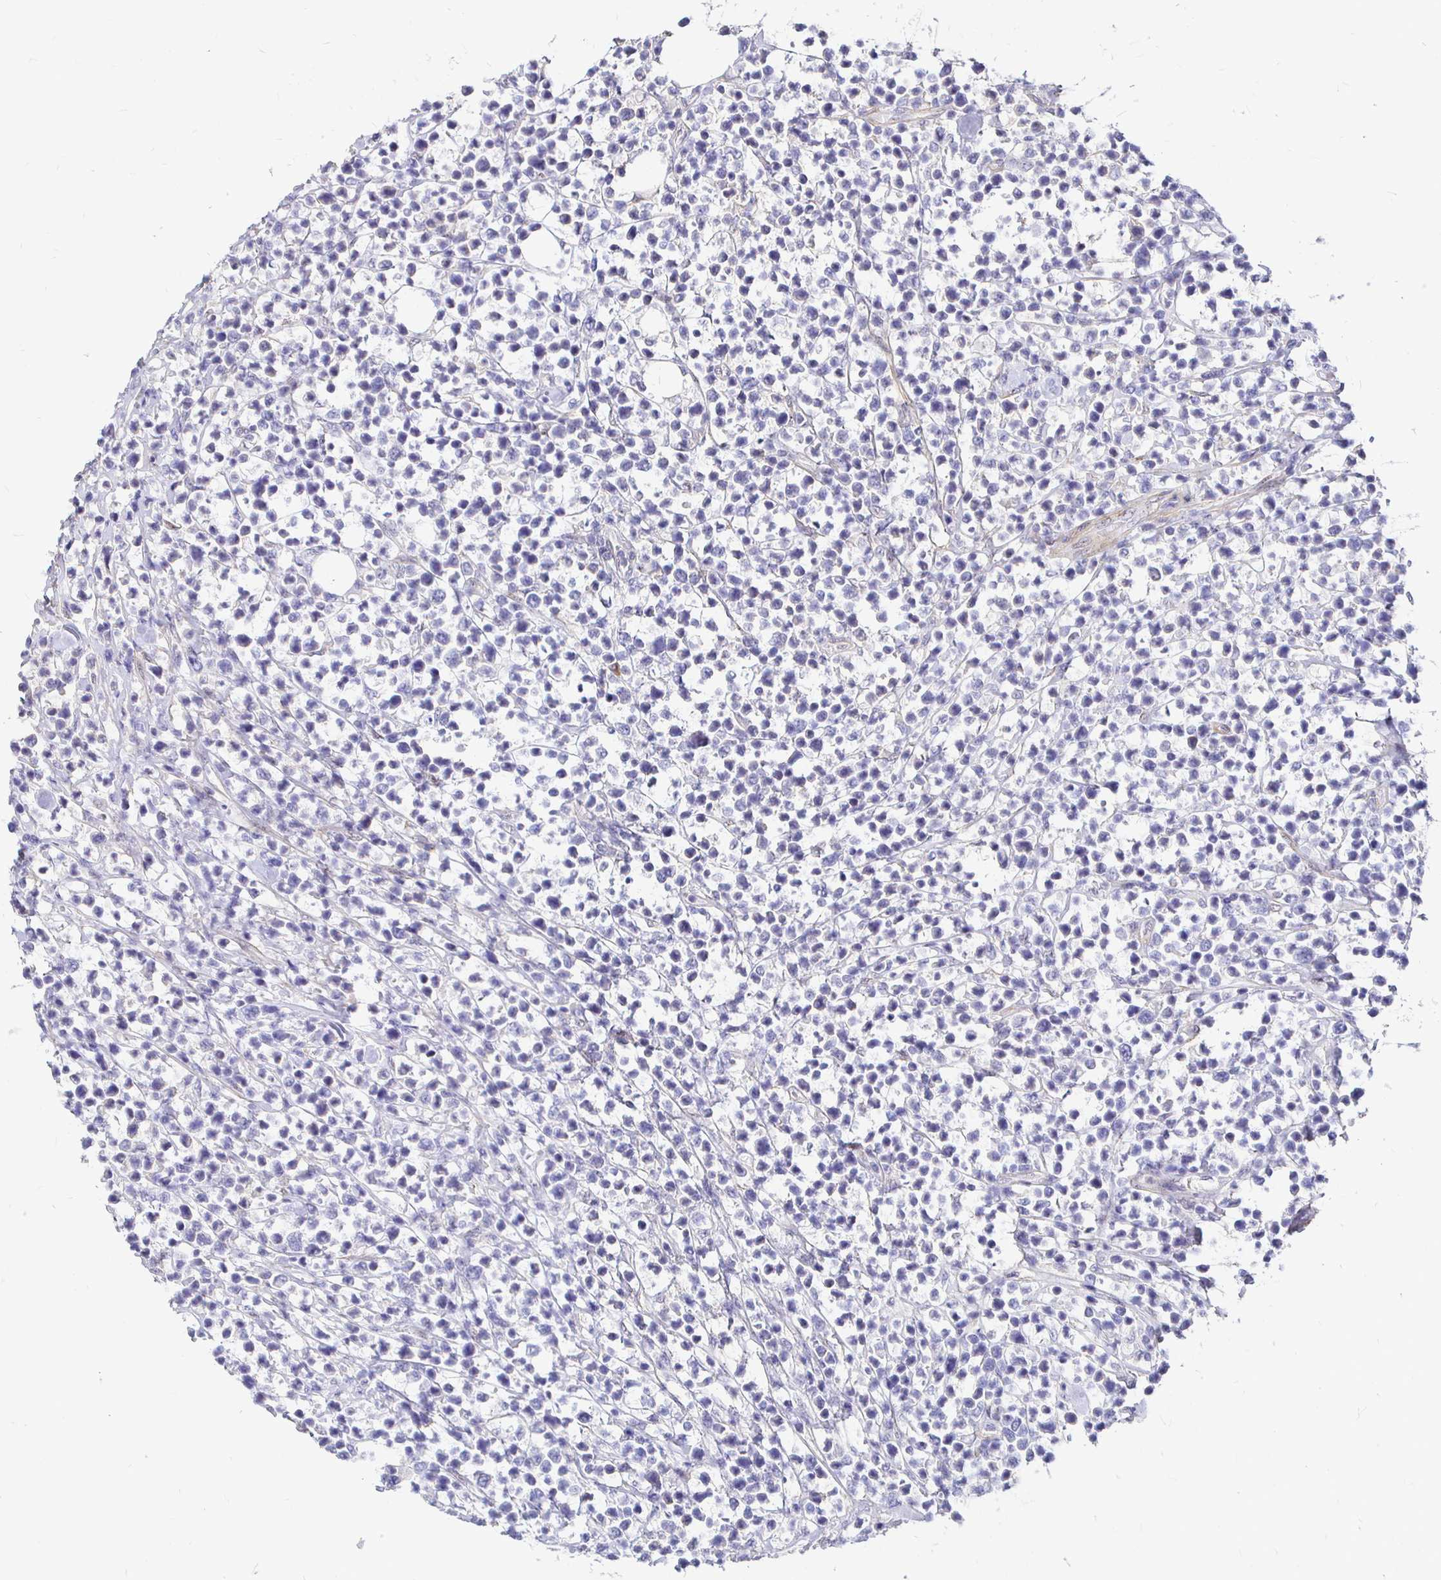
{"staining": {"intensity": "negative", "quantity": "none", "location": "none"}, "tissue": "lymphoma", "cell_type": "Tumor cells", "image_type": "cancer", "snomed": [{"axis": "morphology", "description": "Malignant lymphoma, non-Hodgkin's type, Low grade"}, {"axis": "topography", "description": "Lymph node"}], "caption": "The image exhibits no staining of tumor cells in lymphoma.", "gene": "PALM2AKAP2", "patient": {"sex": "male", "age": 60}}